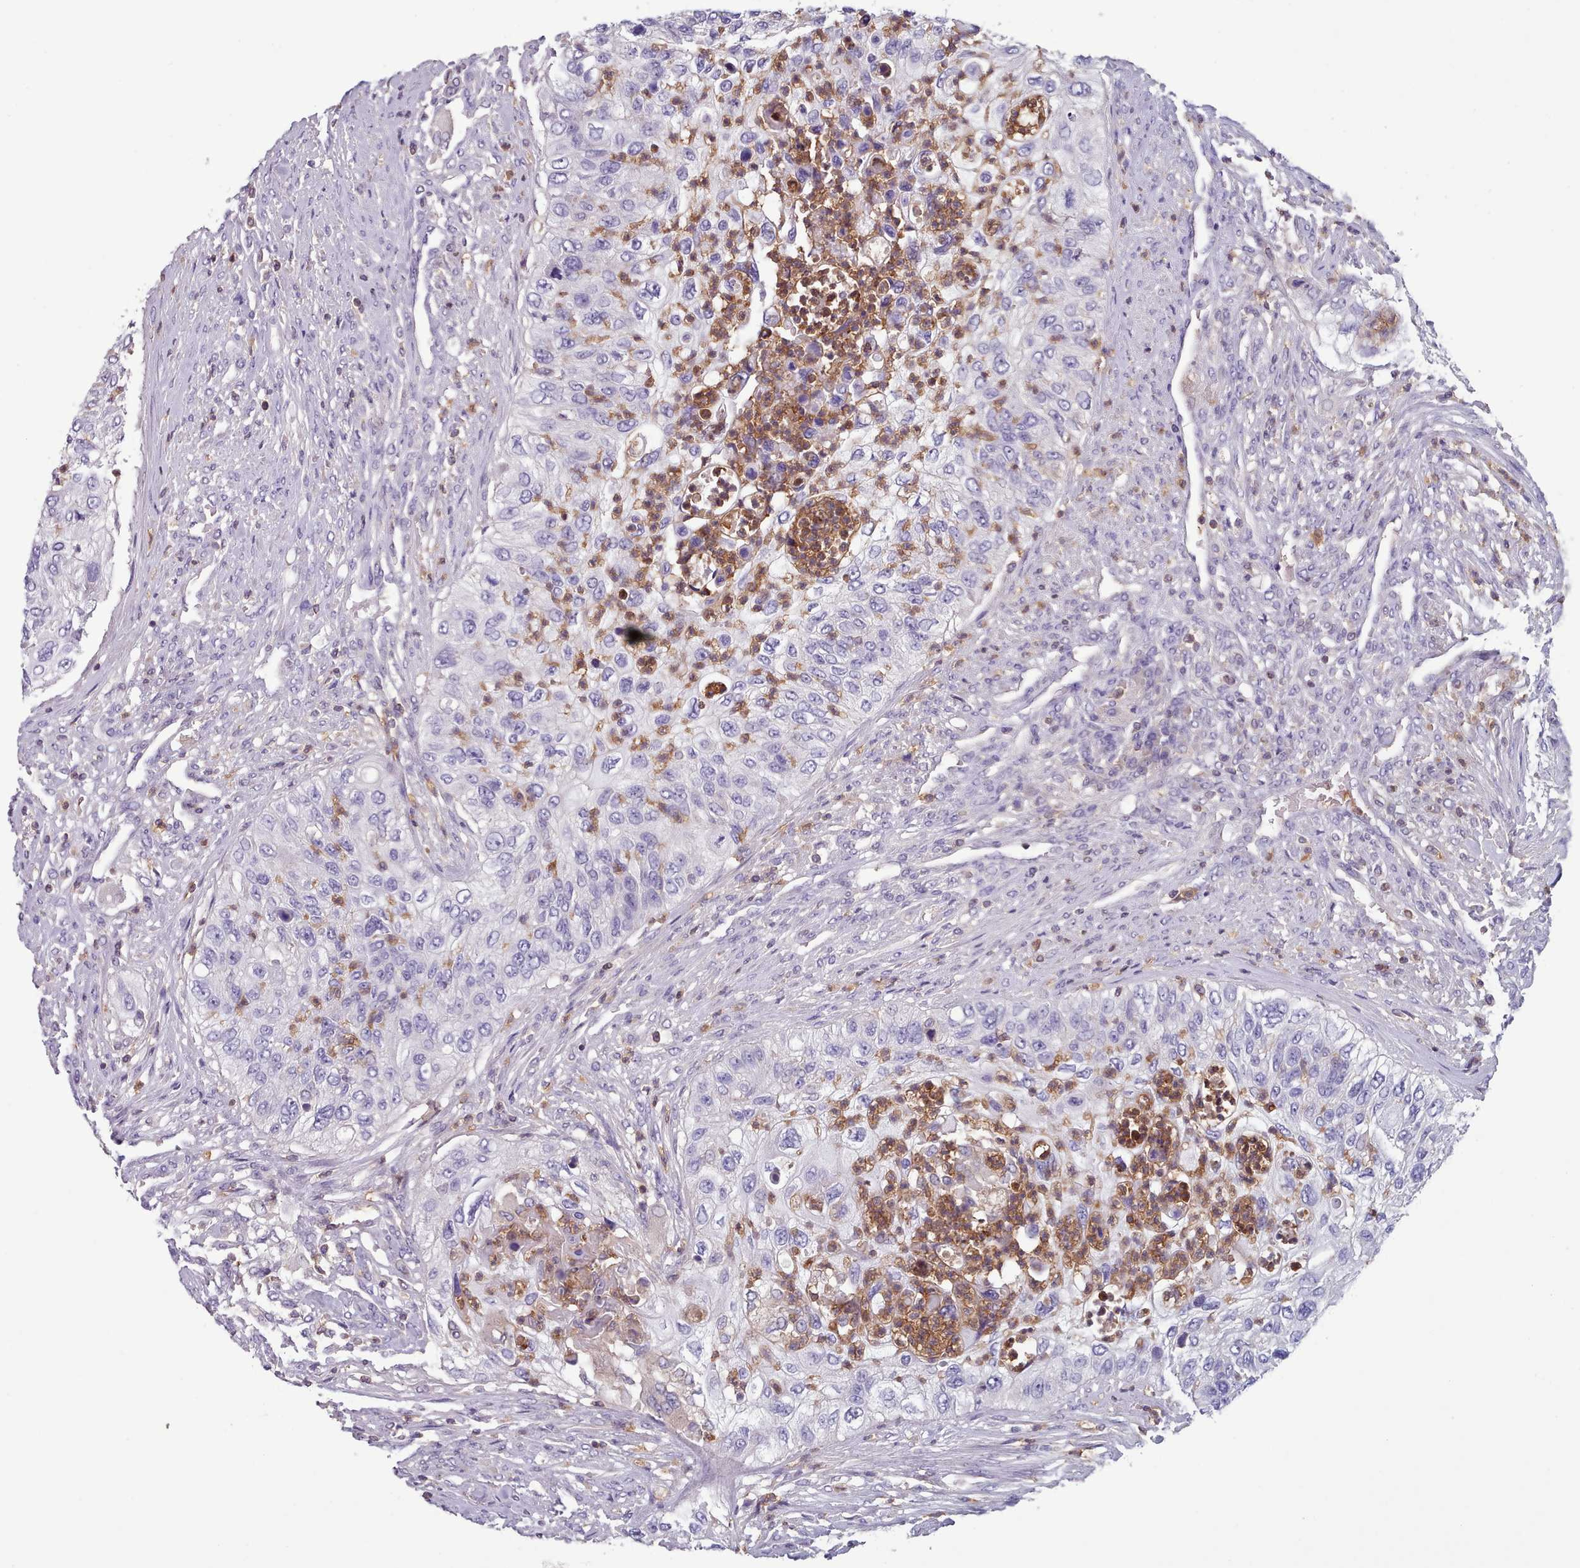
{"staining": {"intensity": "negative", "quantity": "none", "location": "none"}, "tissue": "urothelial cancer", "cell_type": "Tumor cells", "image_type": "cancer", "snomed": [{"axis": "morphology", "description": "Urothelial carcinoma, High grade"}, {"axis": "topography", "description": "Urinary bladder"}], "caption": "This is a image of immunohistochemistry staining of high-grade urothelial carcinoma, which shows no expression in tumor cells.", "gene": "RAC2", "patient": {"sex": "female", "age": 60}}